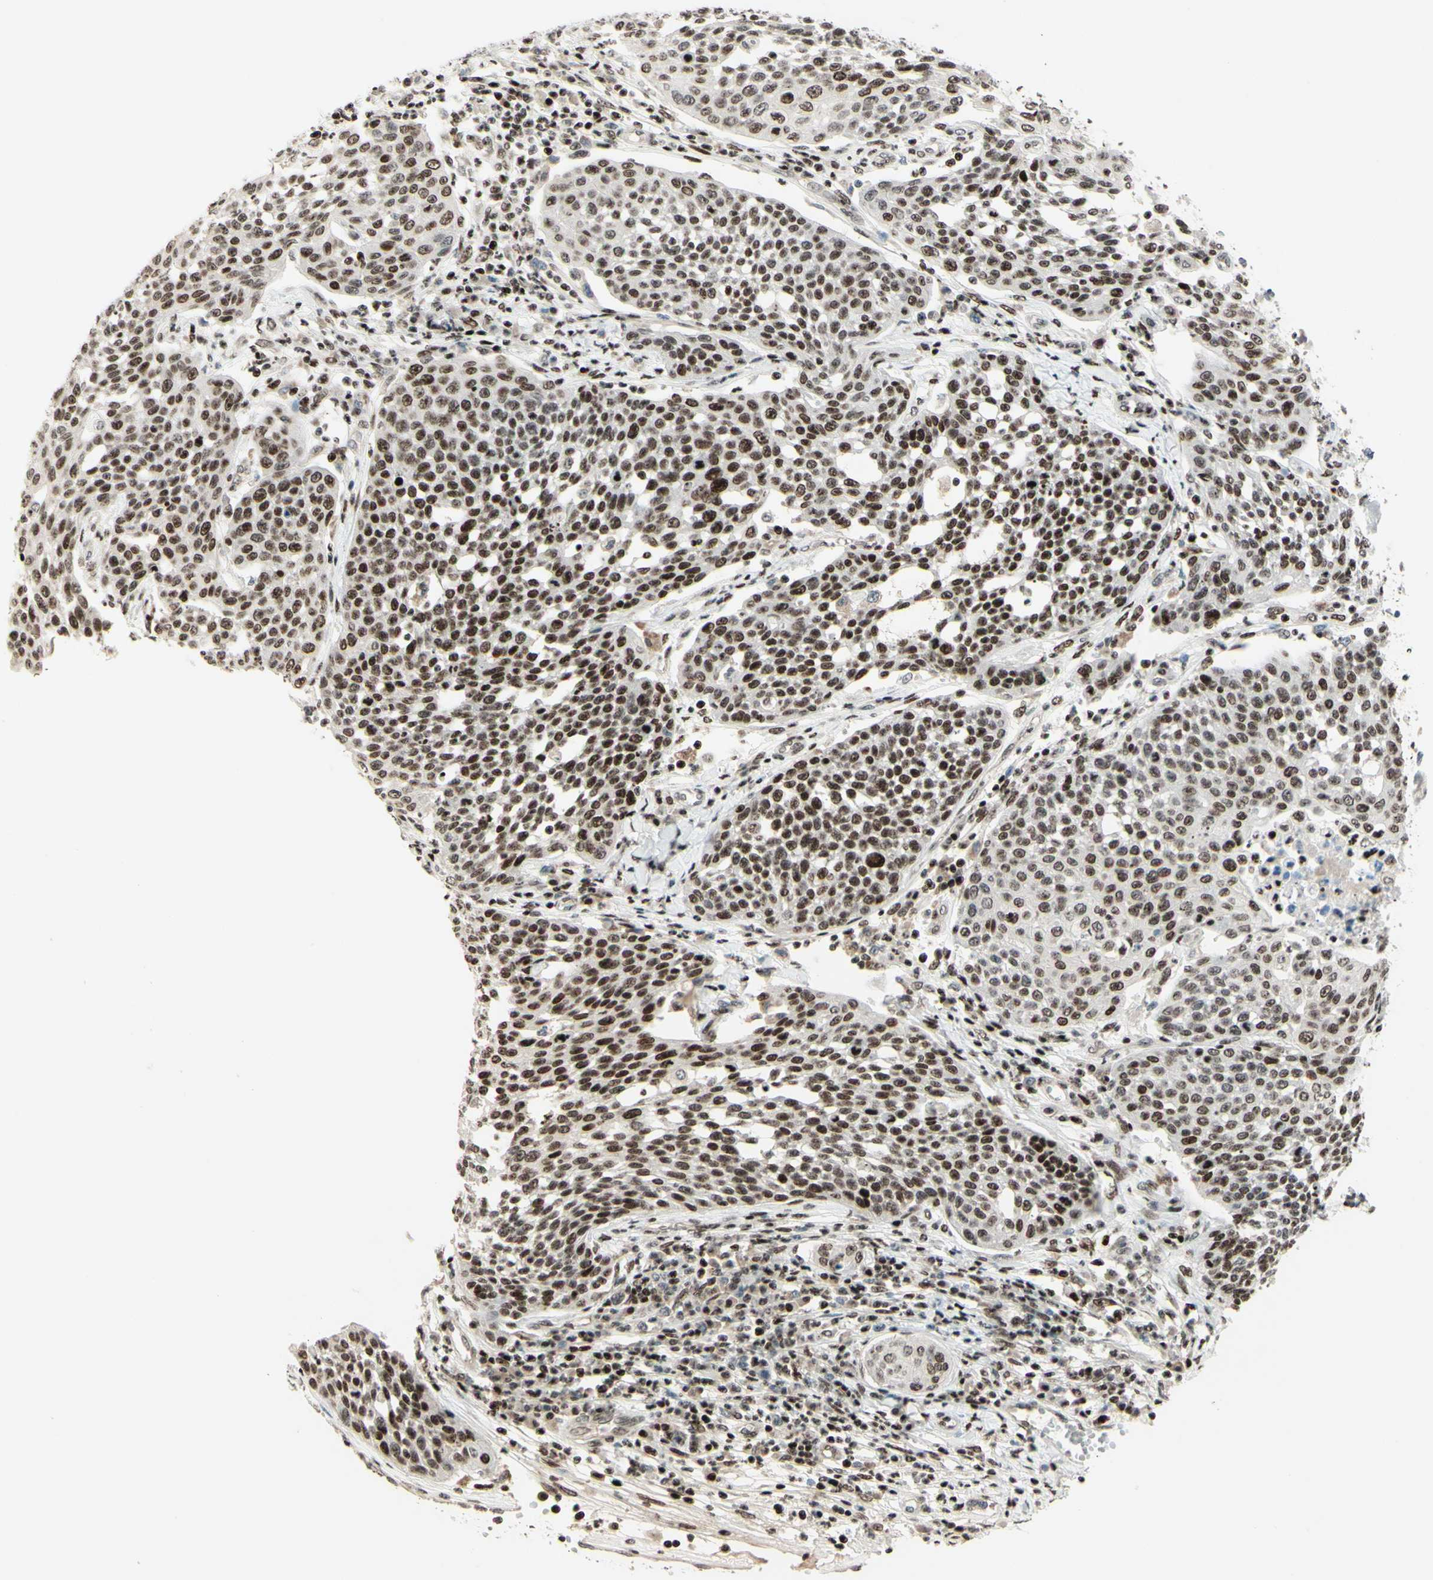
{"staining": {"intensity": "strong", "quantity": "25%-75%", "location": "nuclear"}, "tissue": "cervical cancer", "cell_type": "Tumor cells", "image_type": "cancer", "snomed": [{"axis": "morphology", "description": "Squamous cell carcinoma, NOS"}, {"axis": "topography", "description": "Cervix"}], "caption": "Cervical cancer was stained to show a protein in brown. There is high levels of strong nuclear staining in approximately 25%-75% of tumor cells.", "gene": "CDKL5", "patient": {"sex": "female", "age": 34}}